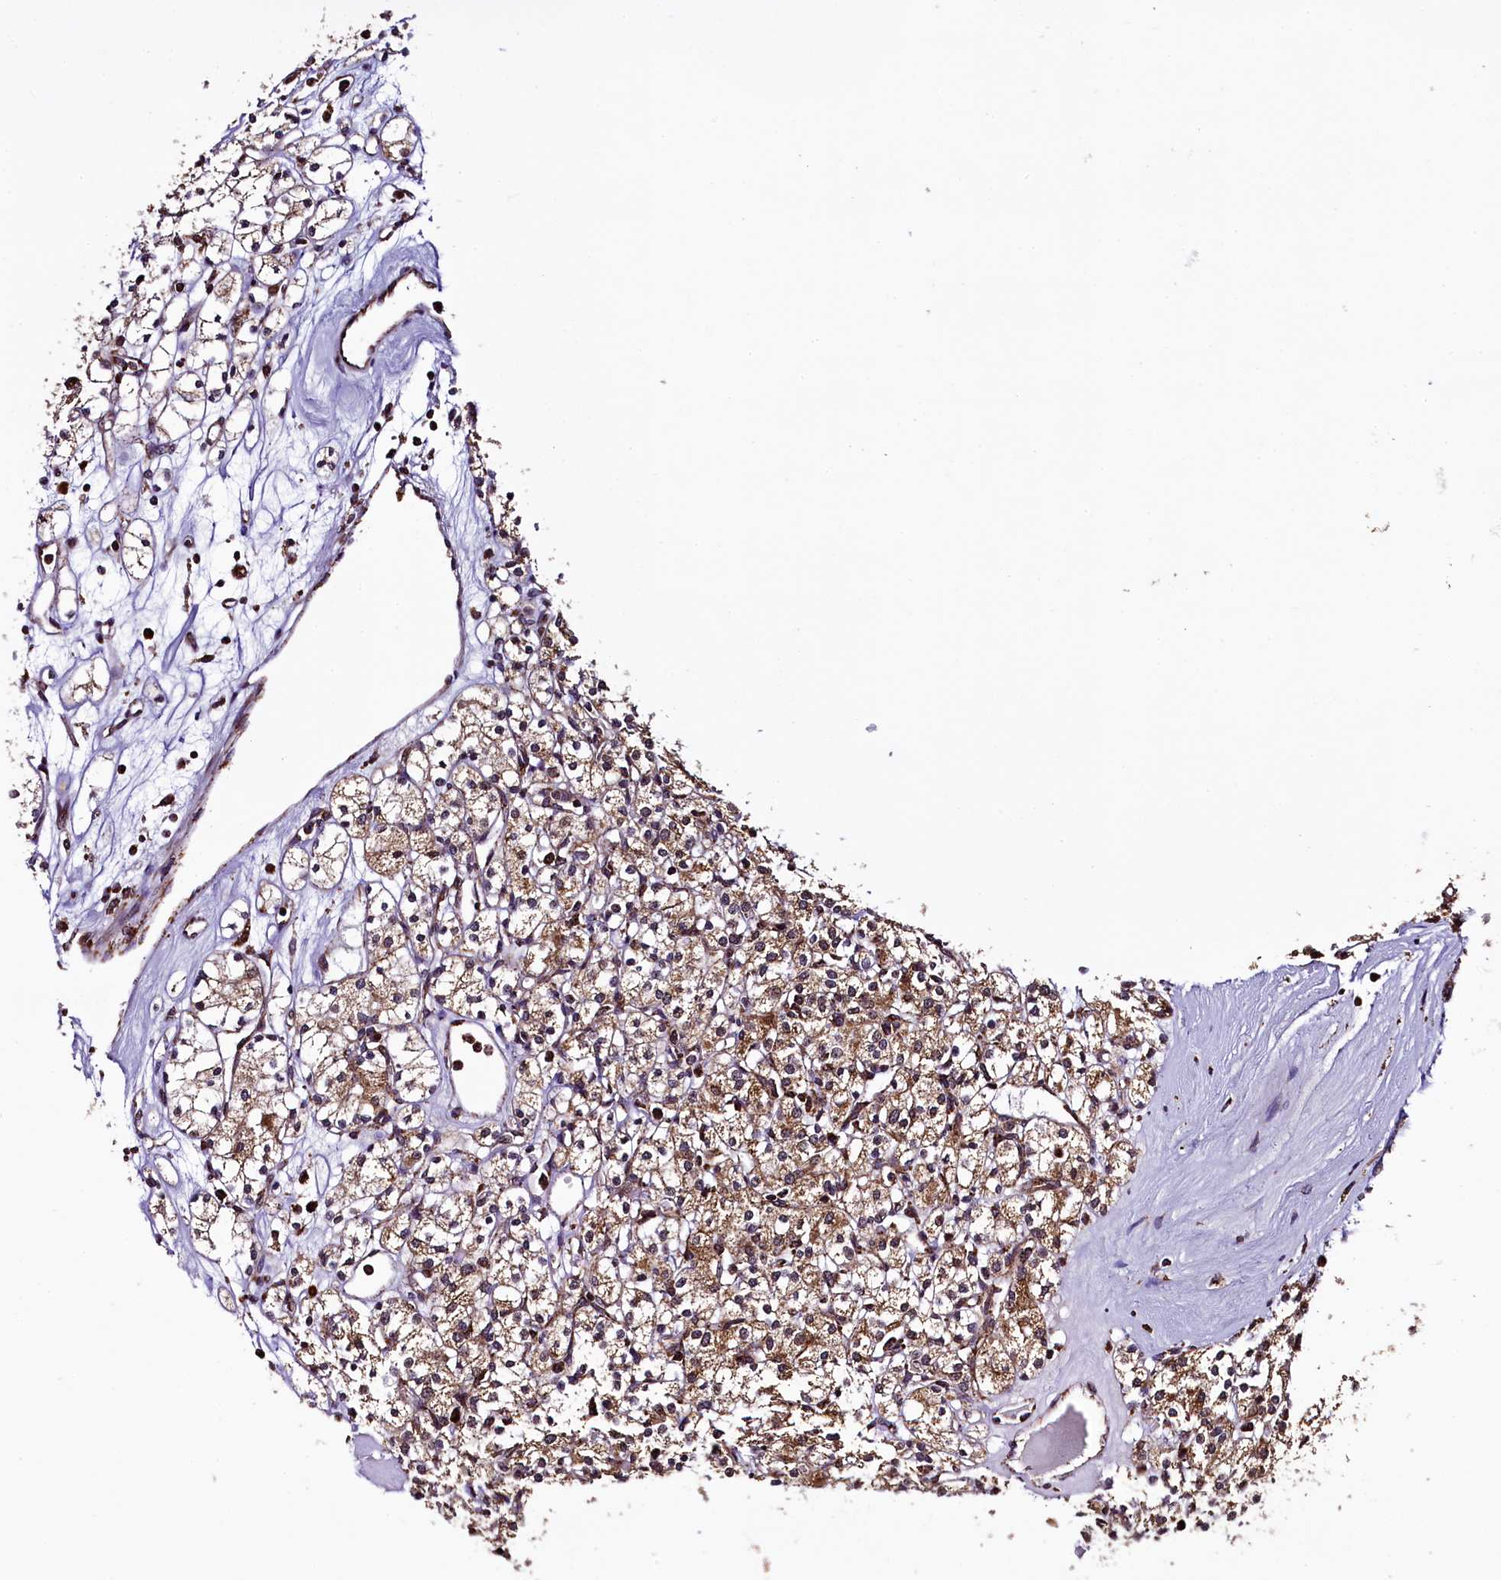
{"staining": {"intensity": "moderate", "quantity": "25%-75%", "location": "cytoplasmic/membranous"}, "tissue": "renal cancer", "cell_type": "Tumor cells", "image_type": "cancer", "snomed": [{"axis": "morphology", "description": "Adenocarcinoma, NOS"}, {"axis": "topography", "description": "Kidney"}], "caption": "Immunohistochemistry (IHC) image of renal cancer (adenocarcinoma) stained for a protein (brown), which demonstrates medium levels of moderate cytoplasmic/membranous expression in approximately 25%-75% of tumor cells.", "gene": "KLC2", "patient": {"sex": "male", "age": 77}}